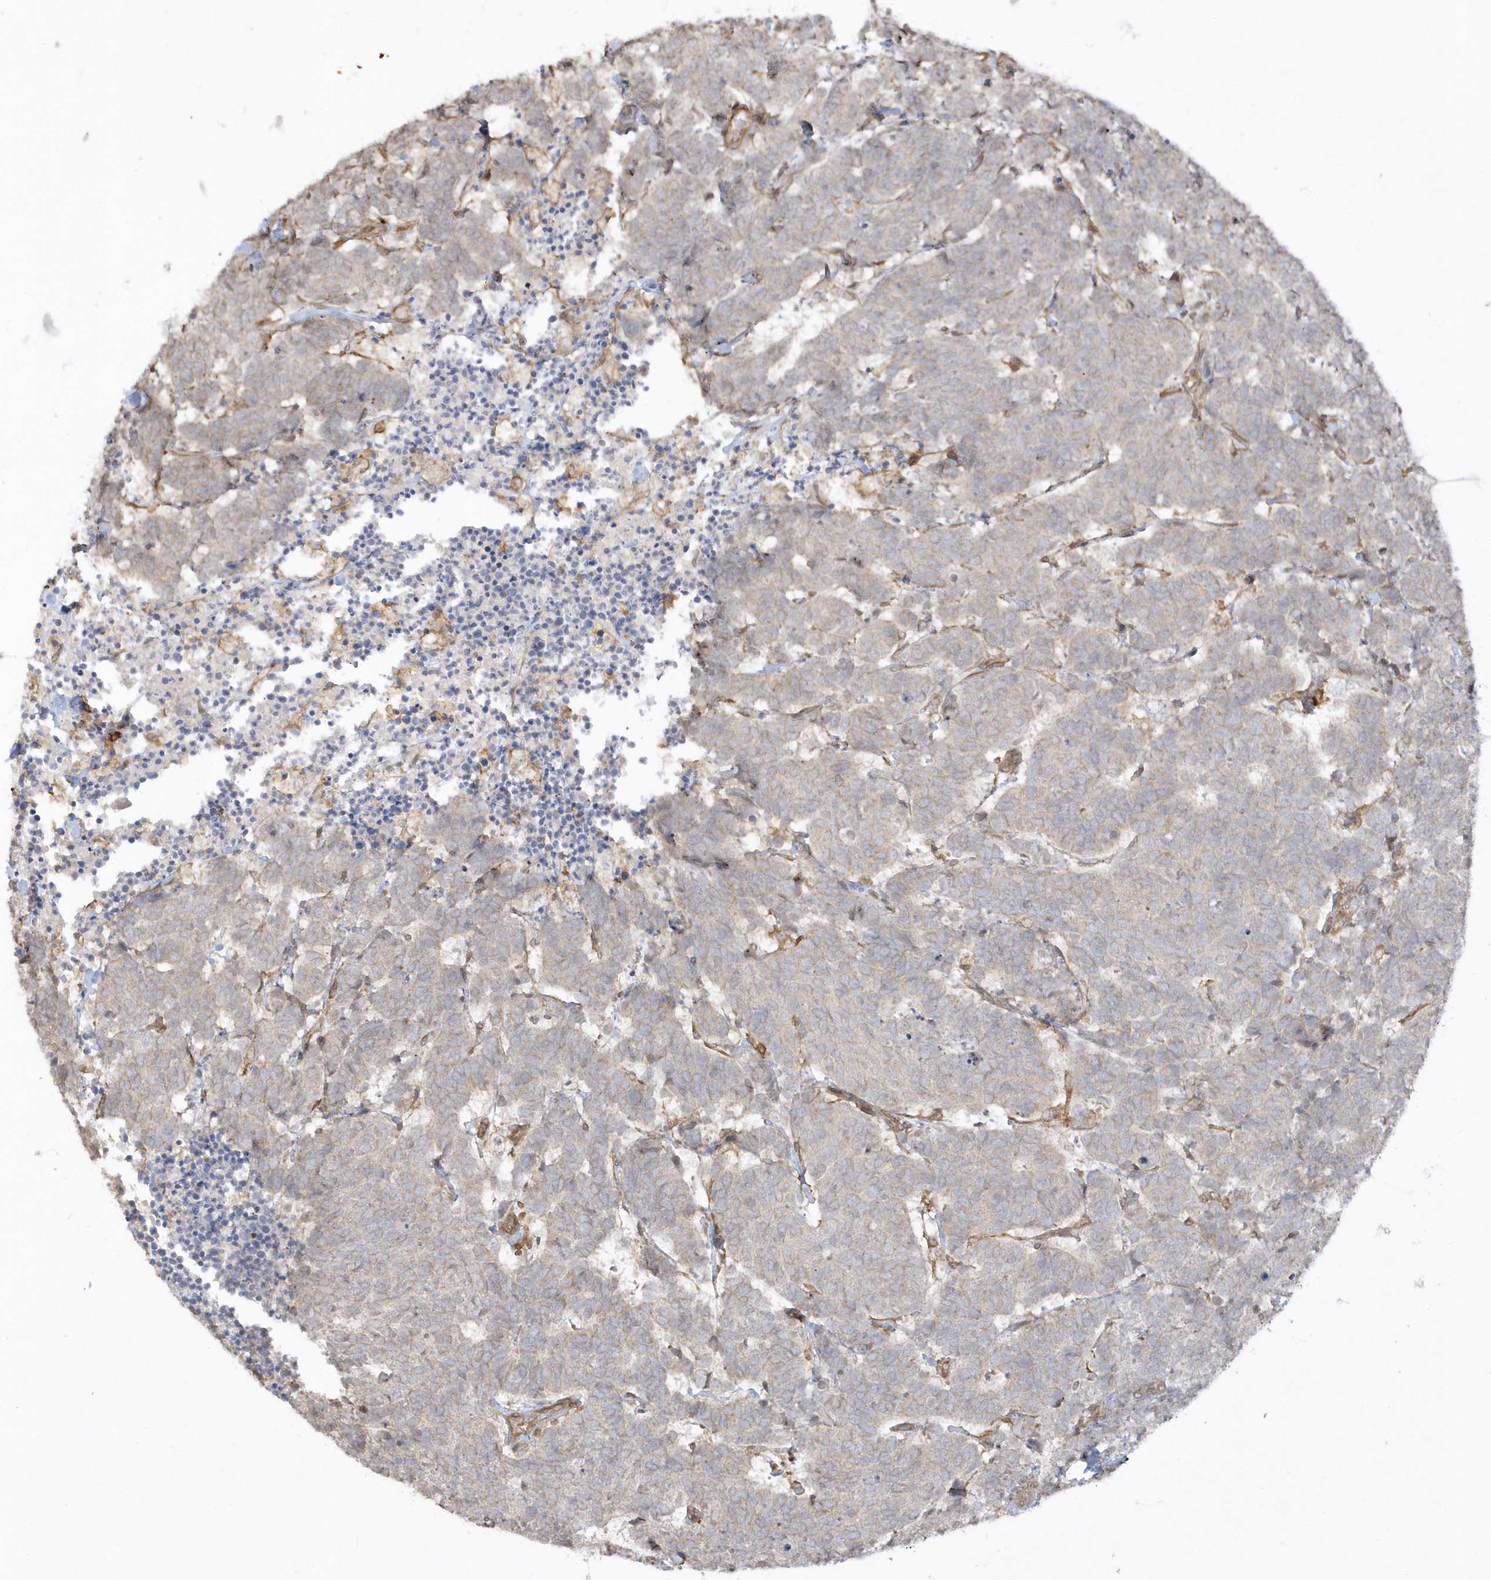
{"staining": {"intensity": "negative", "quantity": "none", "location": "none"}, "tissue": "carcinoid", "cell_type": "Tumor cells", "image_type": "cancer", "snomed": [{"axis": "morphology", "description": "Carcinoma, NOS"}, {"axis": "morphology", "description": "Carcinoid, malignant, NOS"}, {"axis": "topography", "description": "Urinary bladder"}], "caption": "The photomicrograph exhibits no staining of tumor cells in carcinoid. Nuclei are stained in blue.", "gene": "BSN", "patient": {"sex": "male", "age": 57}}